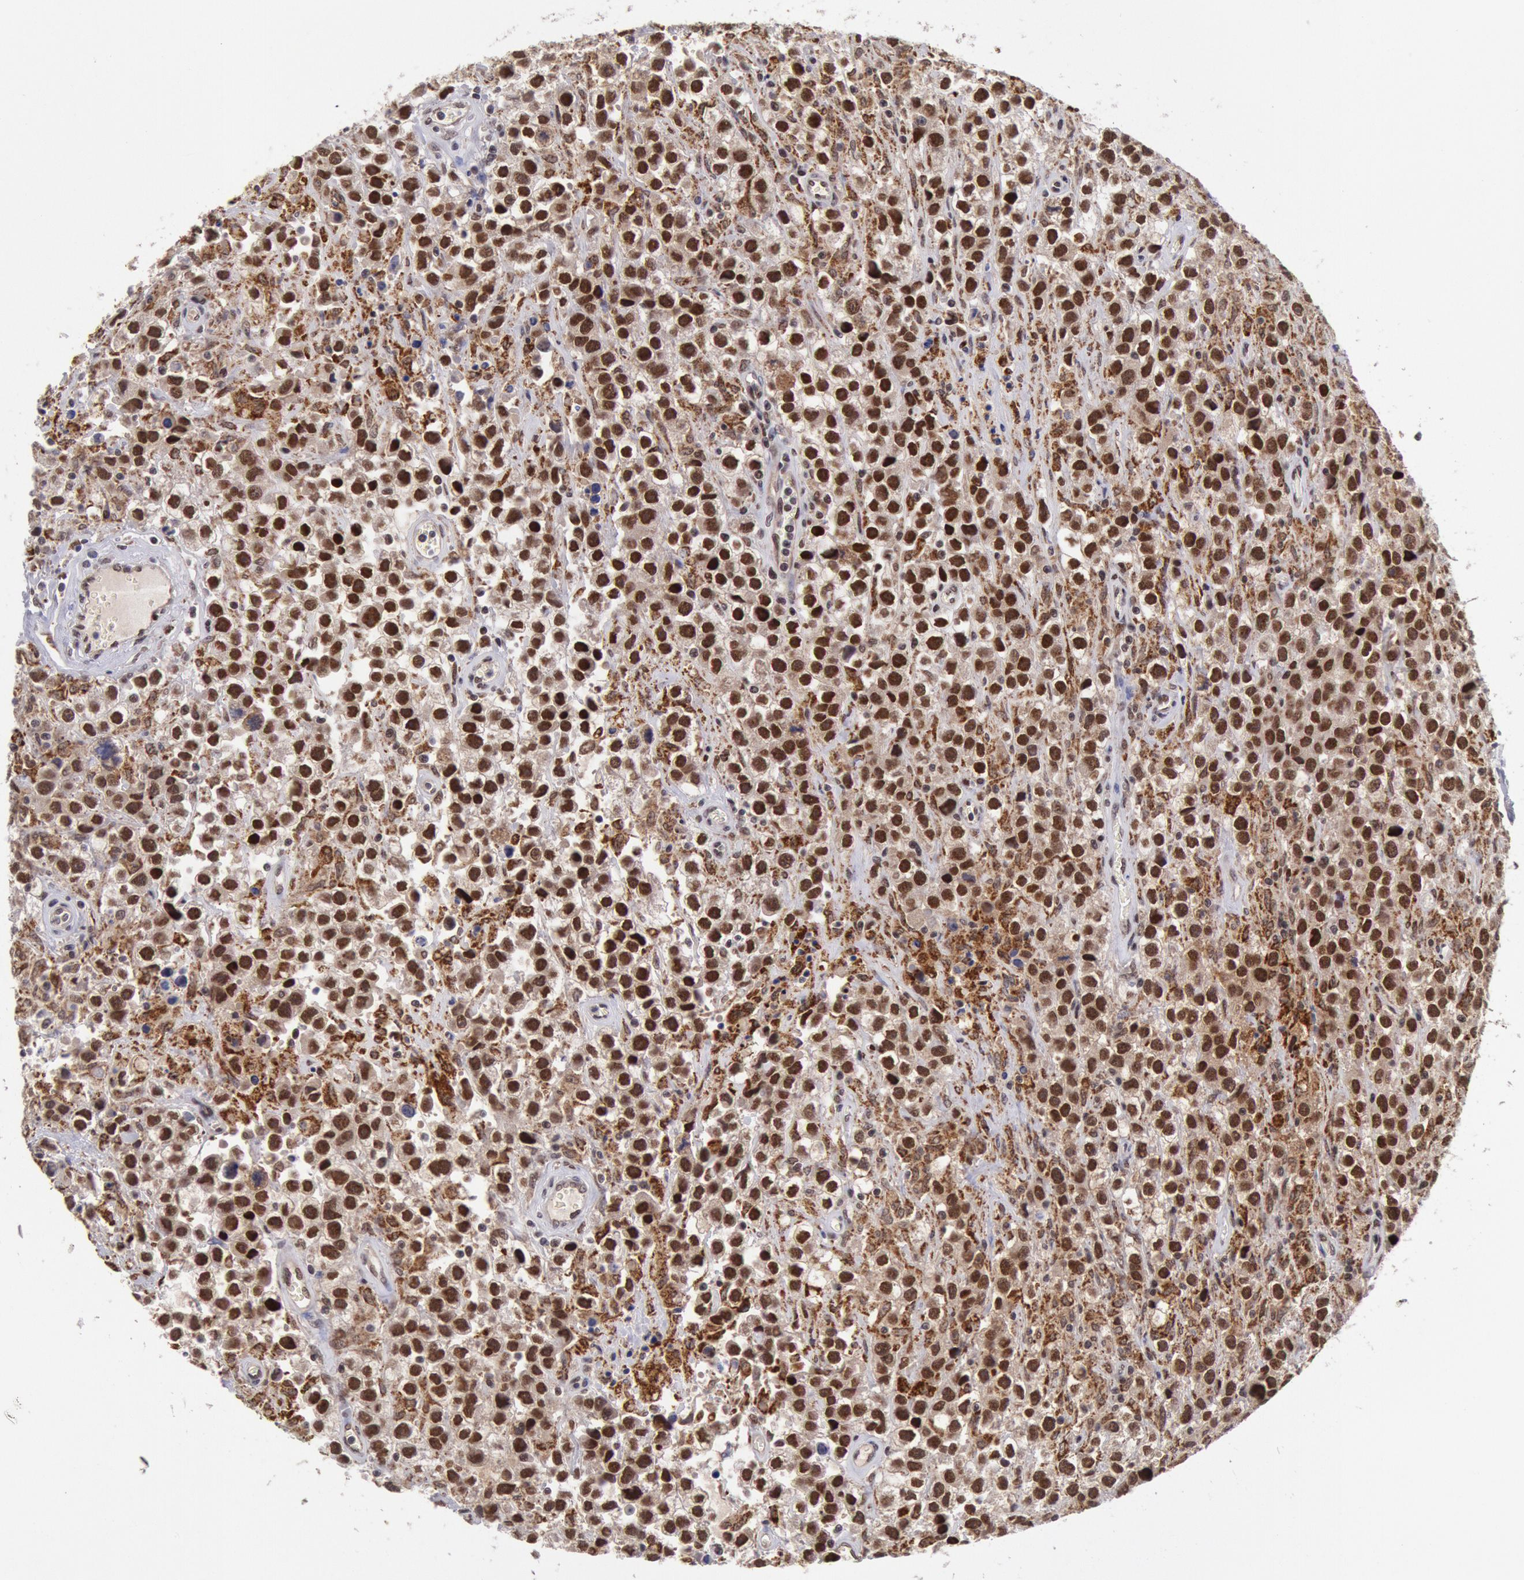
{"staining": {"intensity": "strong", "quantity": ">75%", "location": "nuclear"}, "tissue": "testis cancer", "cell_type": "Tumor cells", "image_type": "cancer", "snomed": [{"axis": "morphology", "description": "Seminoma, NOS"}, {"axis": "topography", "description": "Testis"}], "caption": "Tumor cells exhibit strong nuclear positivity in about >75% of cells in seminoma (testis).", "gene": "CDKN2B", "patient": {"sex": "male", "age": 43}}